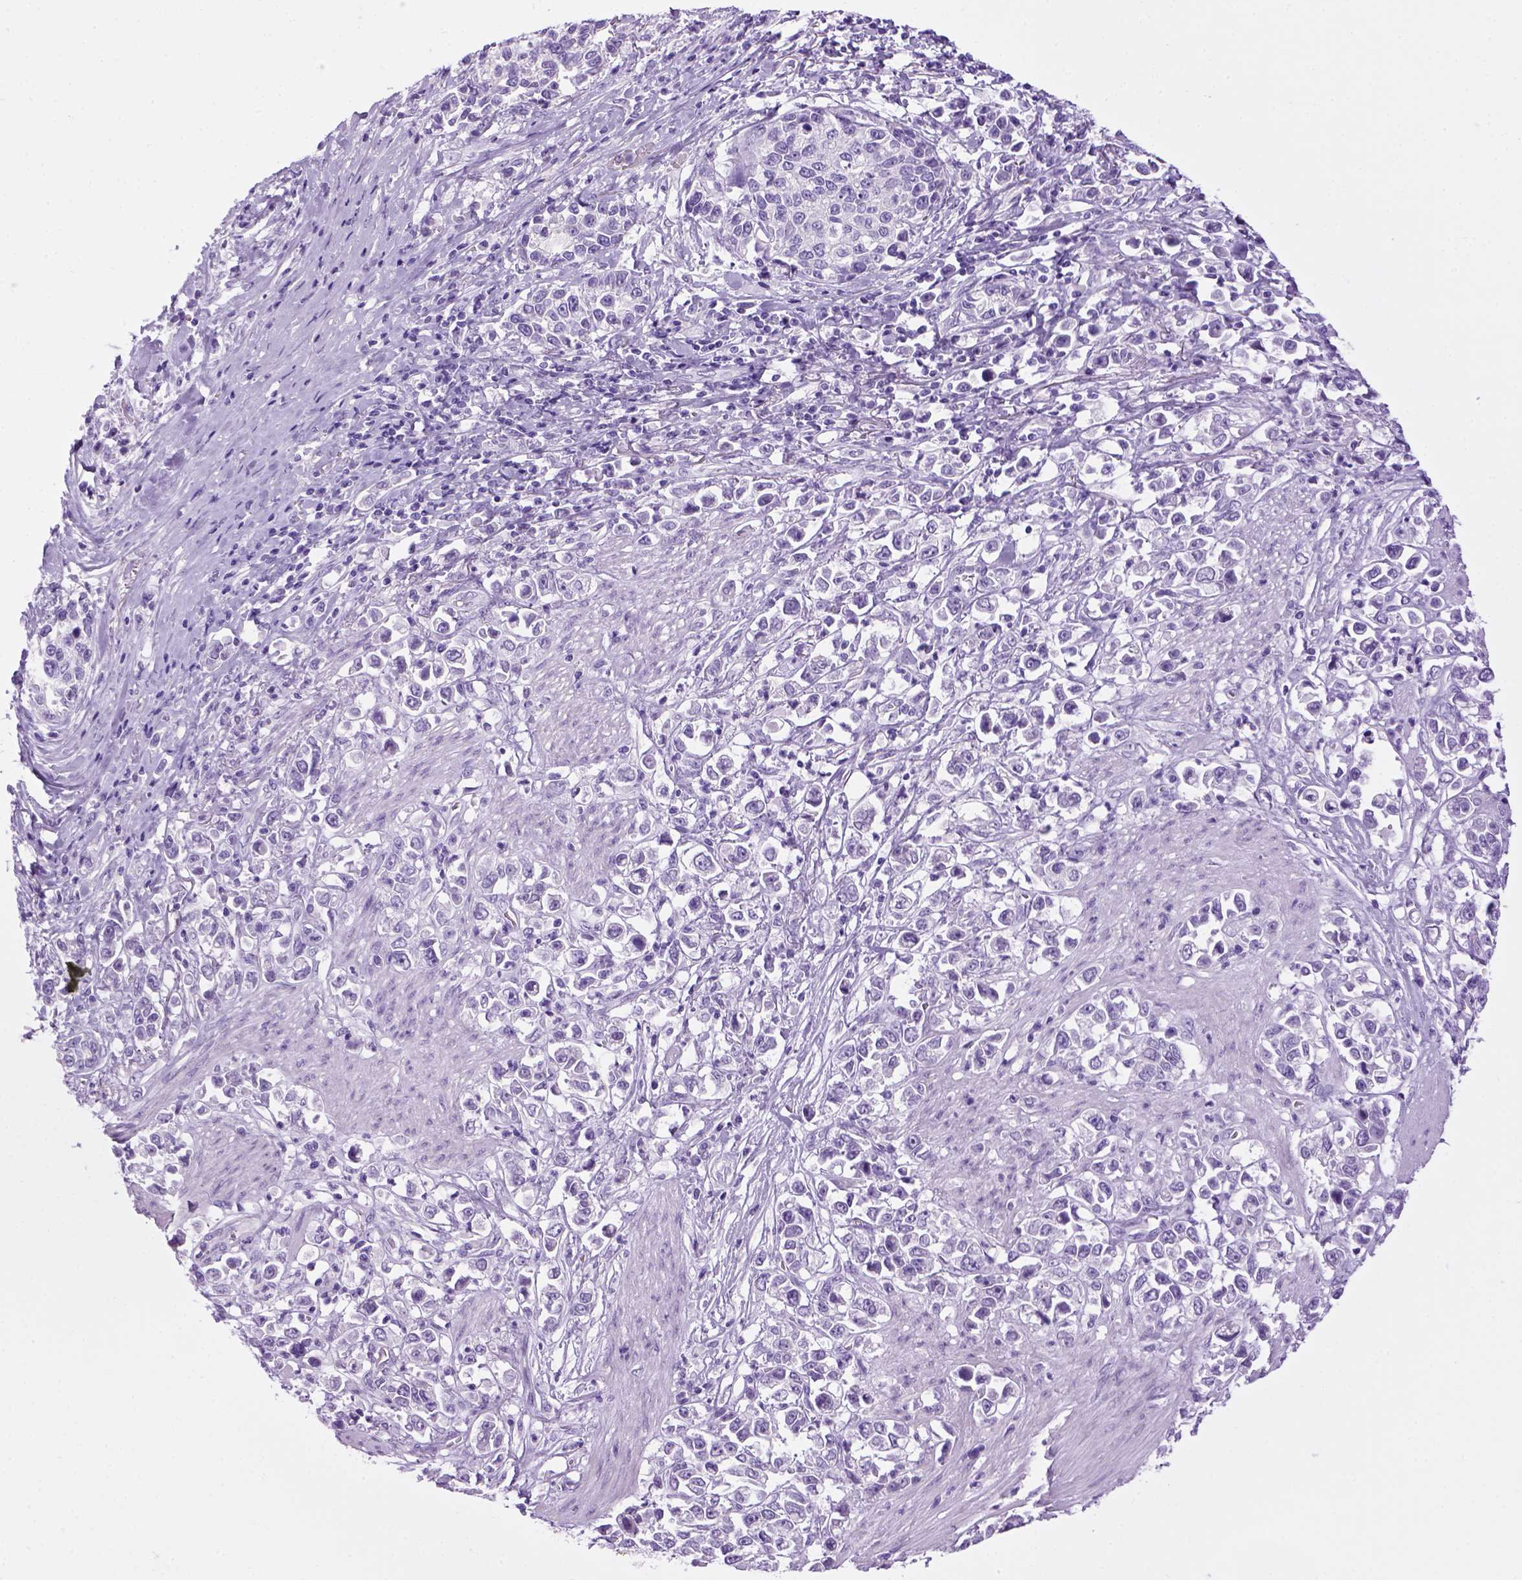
{"staining": {"intensity": "negative", "quantity": "none", "location": "none"}, "tissue": "stomach cancer", "cell_type": "Tumor cells", "image_type": "cancer", "snomed": [{"axis": "morphology", "description": "Adenocarcinoma, NOS"}, {"axis": "topography", "description": "Stomach"}], "caption": "This is an immunohistochemistry (IHC) micrograph of adenocarcinoma (stomach). There is no staining in tumor cells.", "gene": "SGCG", "patient": {"sex": "male", "age": 93}}